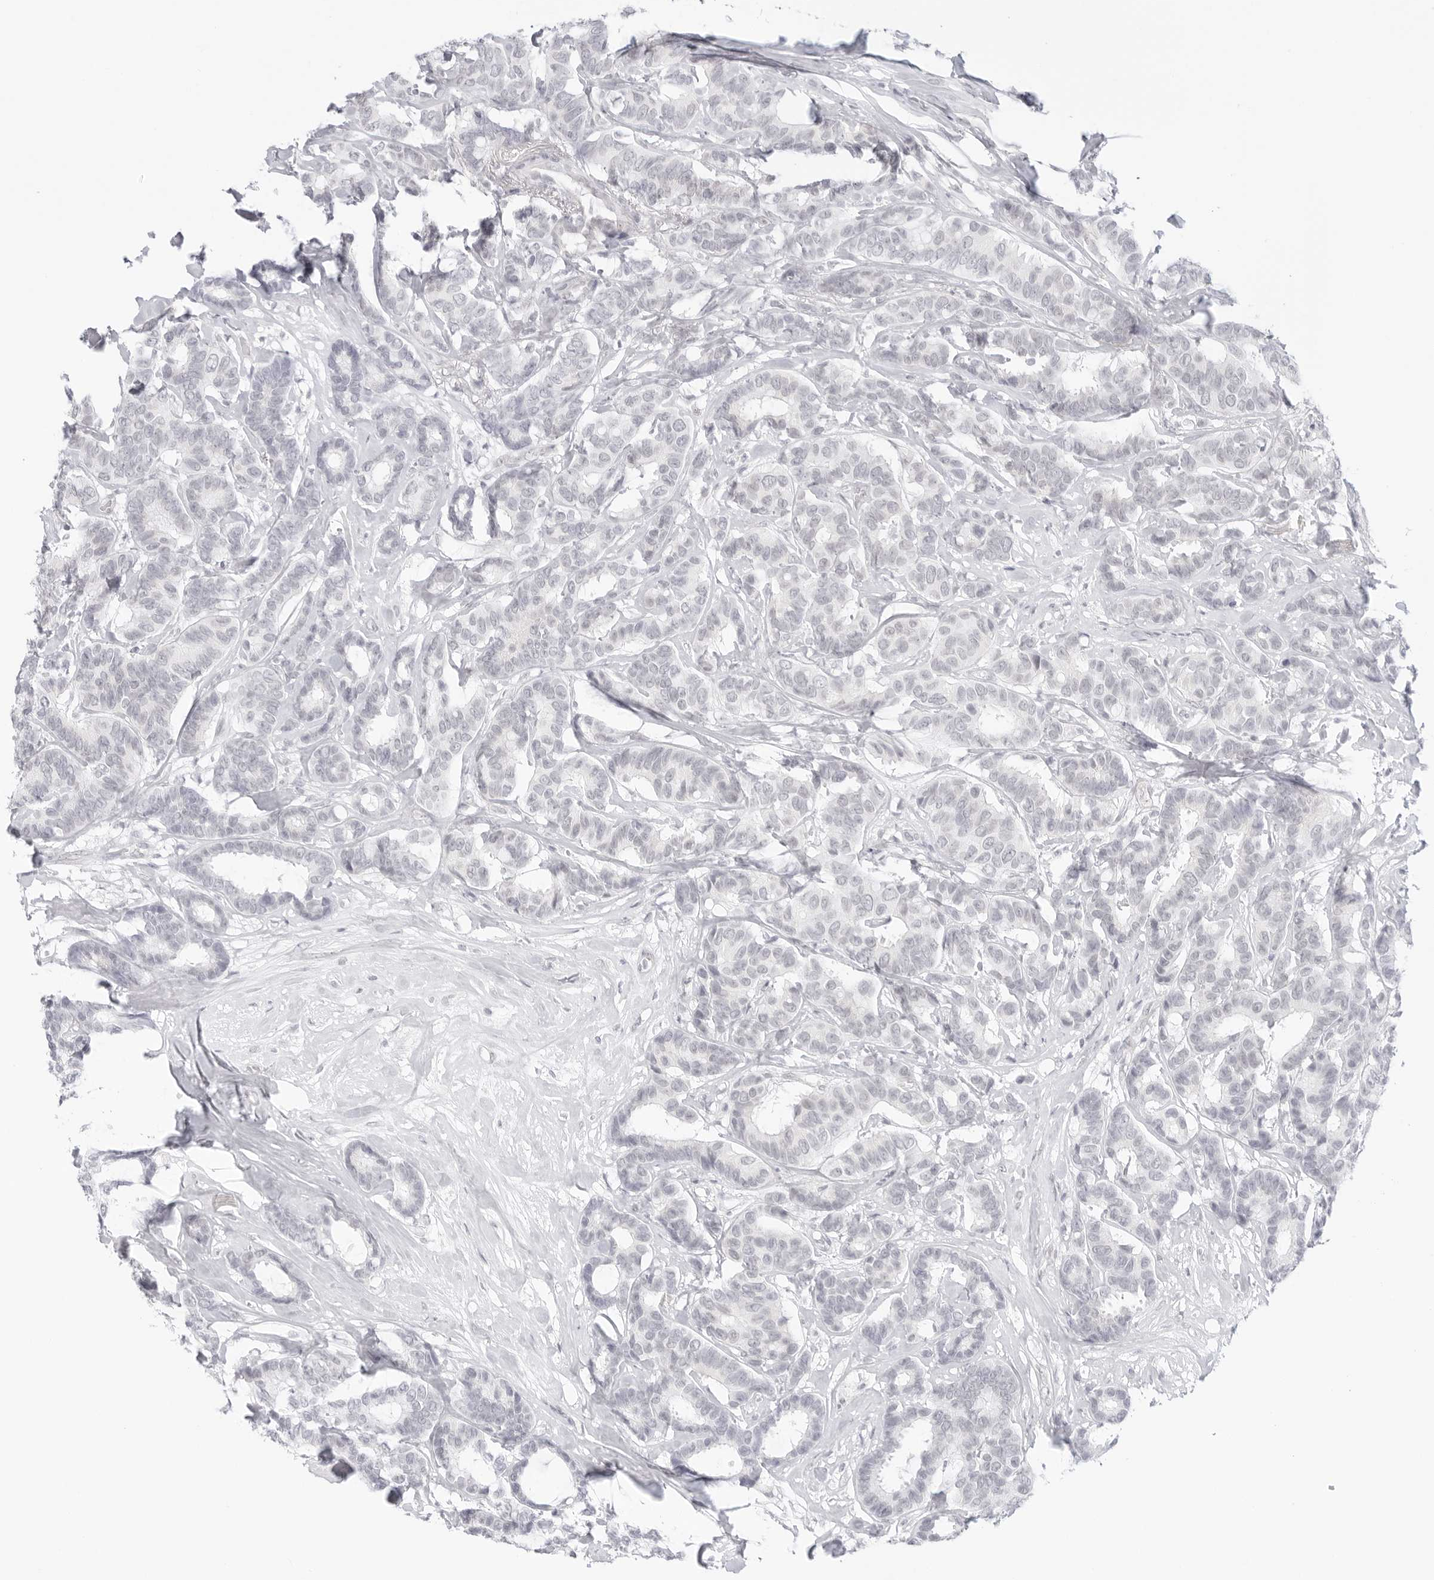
{"staining": {"intensity": "negative", "quantity": "none", "location": "none"}, "tissue": "breast cancer", "cell_type": "Tumor cells", "image_type": "cancer", "snomed": [{"axis": "morphology", "description": "Duct carcinoma"}, {"axis": "topography", "description": "Breast"}], "caption": "Immunohistochemistry (IHC) of breast cancer (invasive ductal carcinoma) exhibits no staining in tumor cells.", "gene": "MED18", "patient": {"sex": "female", "age": 87}}